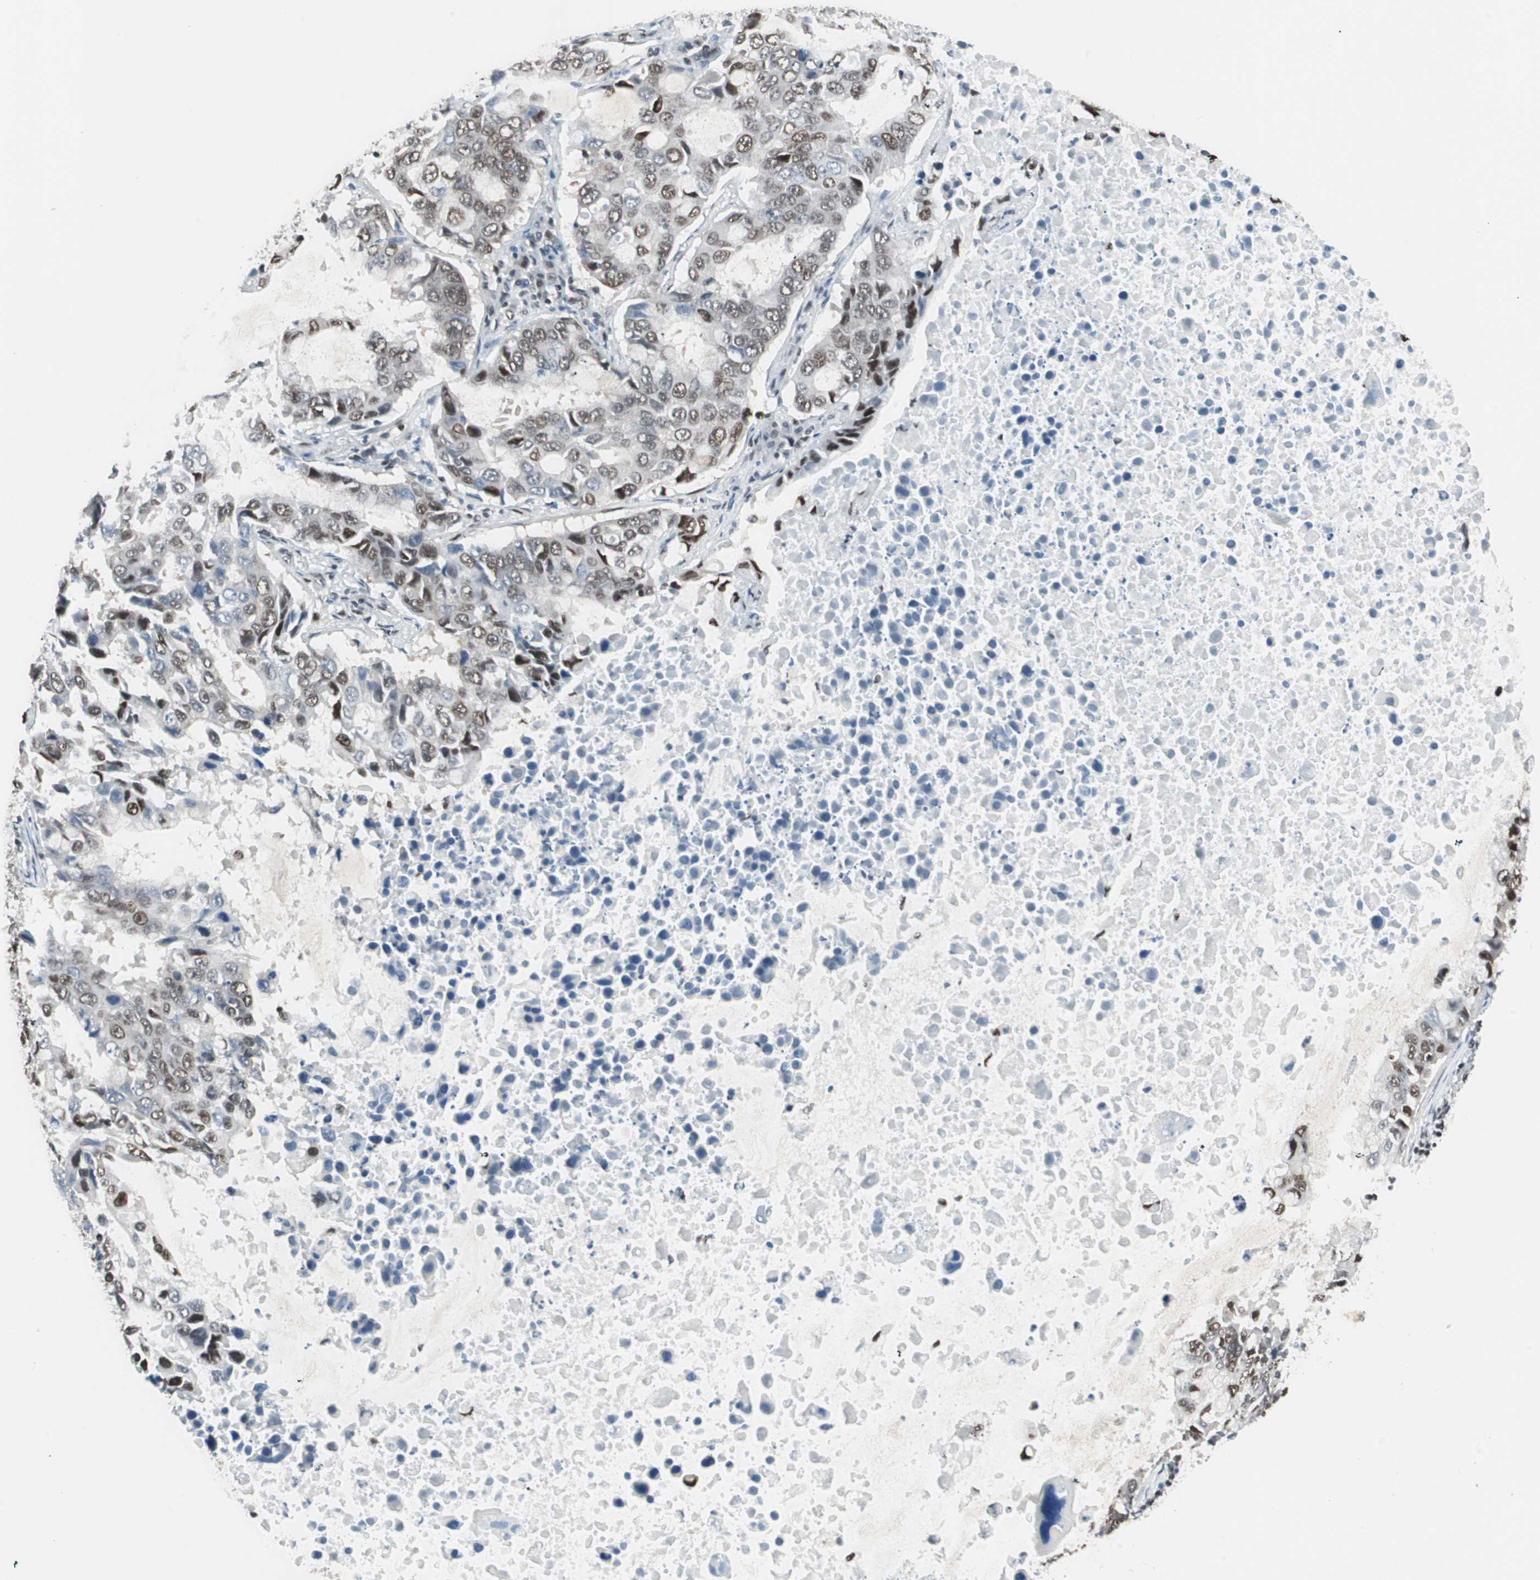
{"staining": {"intensity": "moderate", "quantity": ">75%", "location": "nuclear"}, "tissue": "lung cancer", "cell_type": "Tumor cells", "image_type": "cancer", "snomed": [{"axis": "morphology", "description": "Adenocarcinoma, NOS"}, {"axis": "topography", "description": "Lung"}], "caption": "About >75% of tumor cells in human lung cancer exhibit moderate nuclear protein expression as visualized by brown immunohistochemical staining.", "gene": "ZBTB17", "patient": {"sex": "male", "age": 64}}